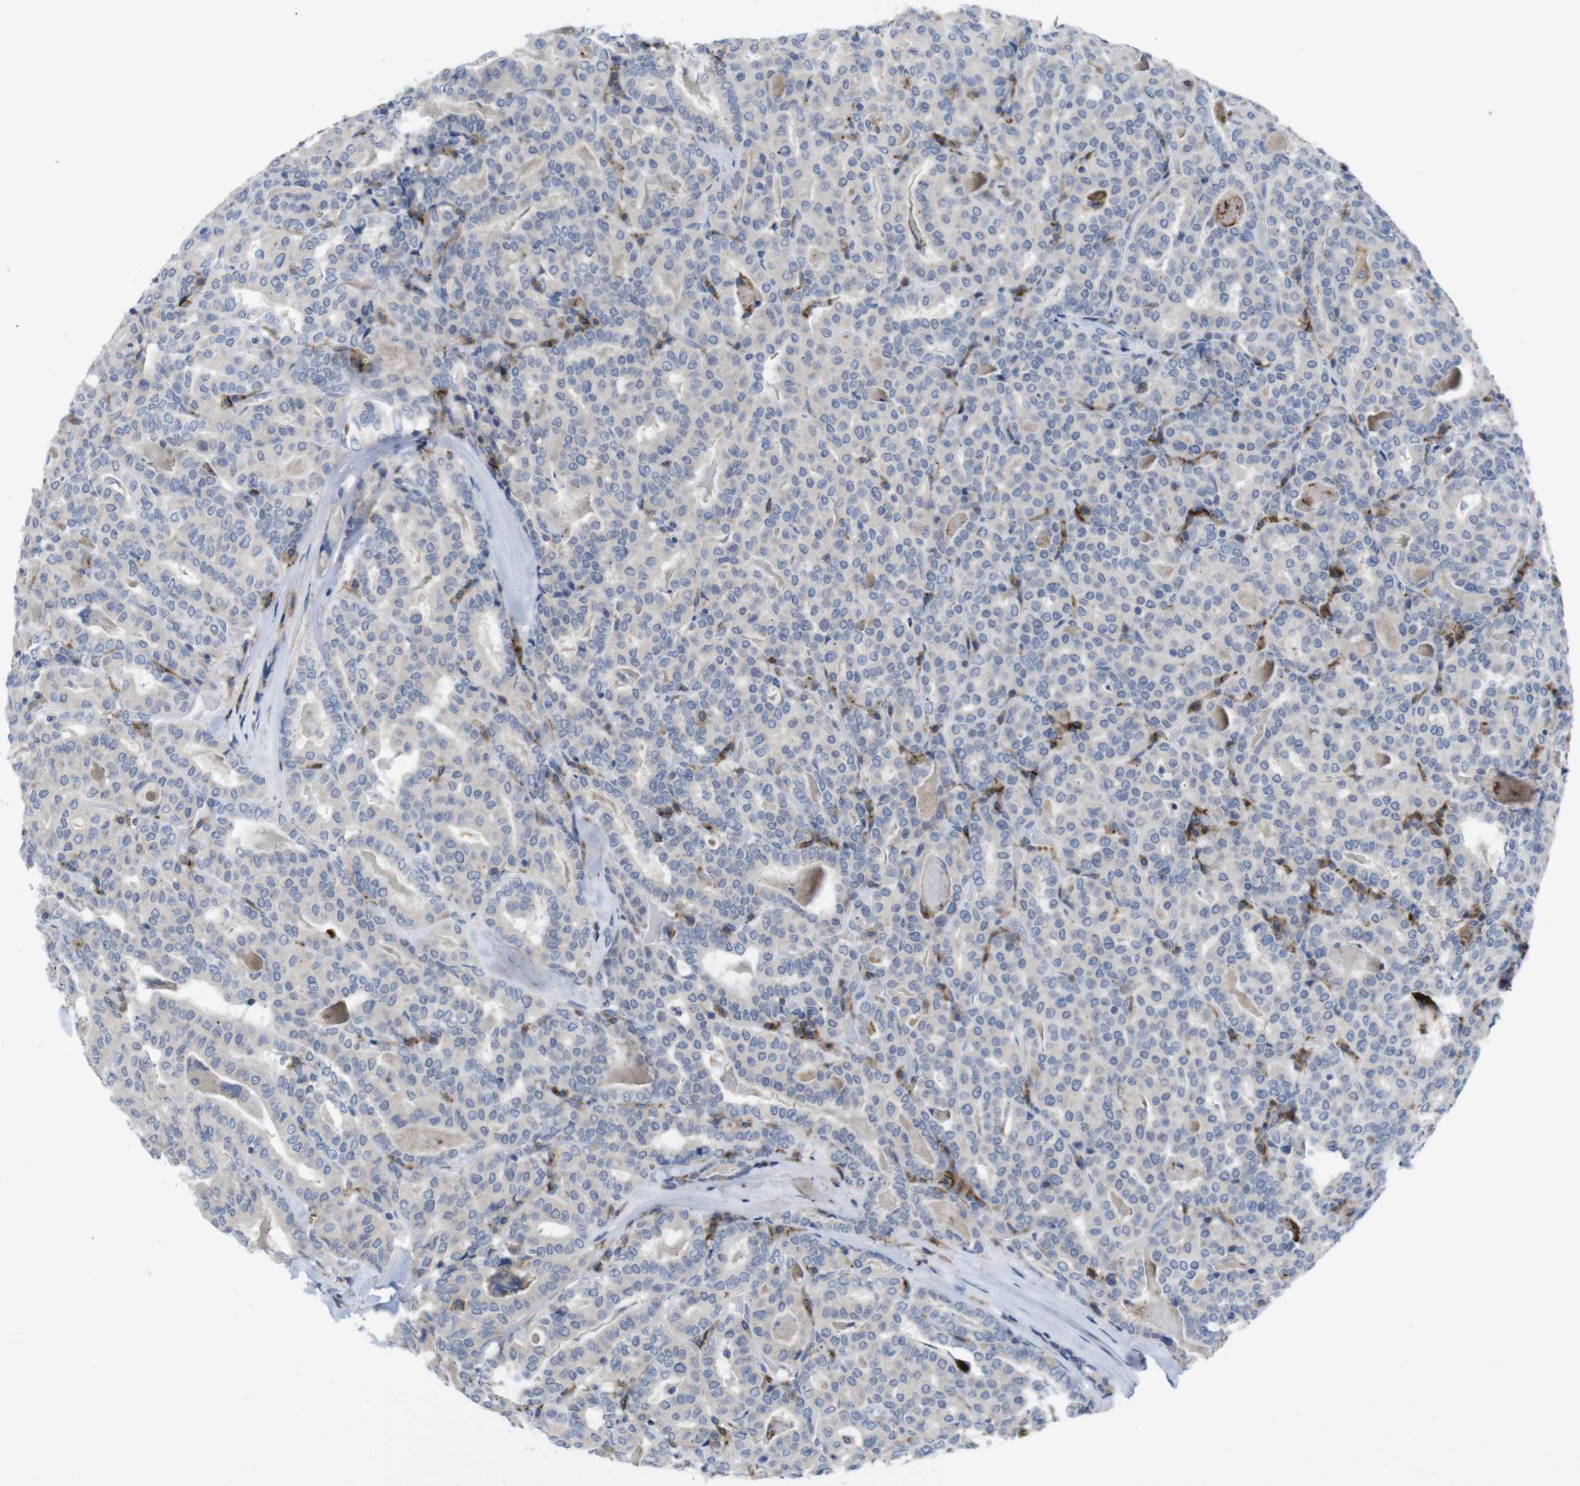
{"staining": {"intensity": "negative", "quantity": "none", "location": "none"}, "tissue": "thyroid cancer", "cell_type": "Tumor cells", "image_type": "cancer", "snomed": [{"axis": "morphology", "description": "Papillary adenocarcinoma, NOS"}, {"axis": "topography", "description": "Thyroid gland"}], "caption": "There is no significant expression in tumor cells of papillary adenocarcinoma (thyroid).", "gene": "SLAMF7", "patient": {"sex": "female", "age": 42}}